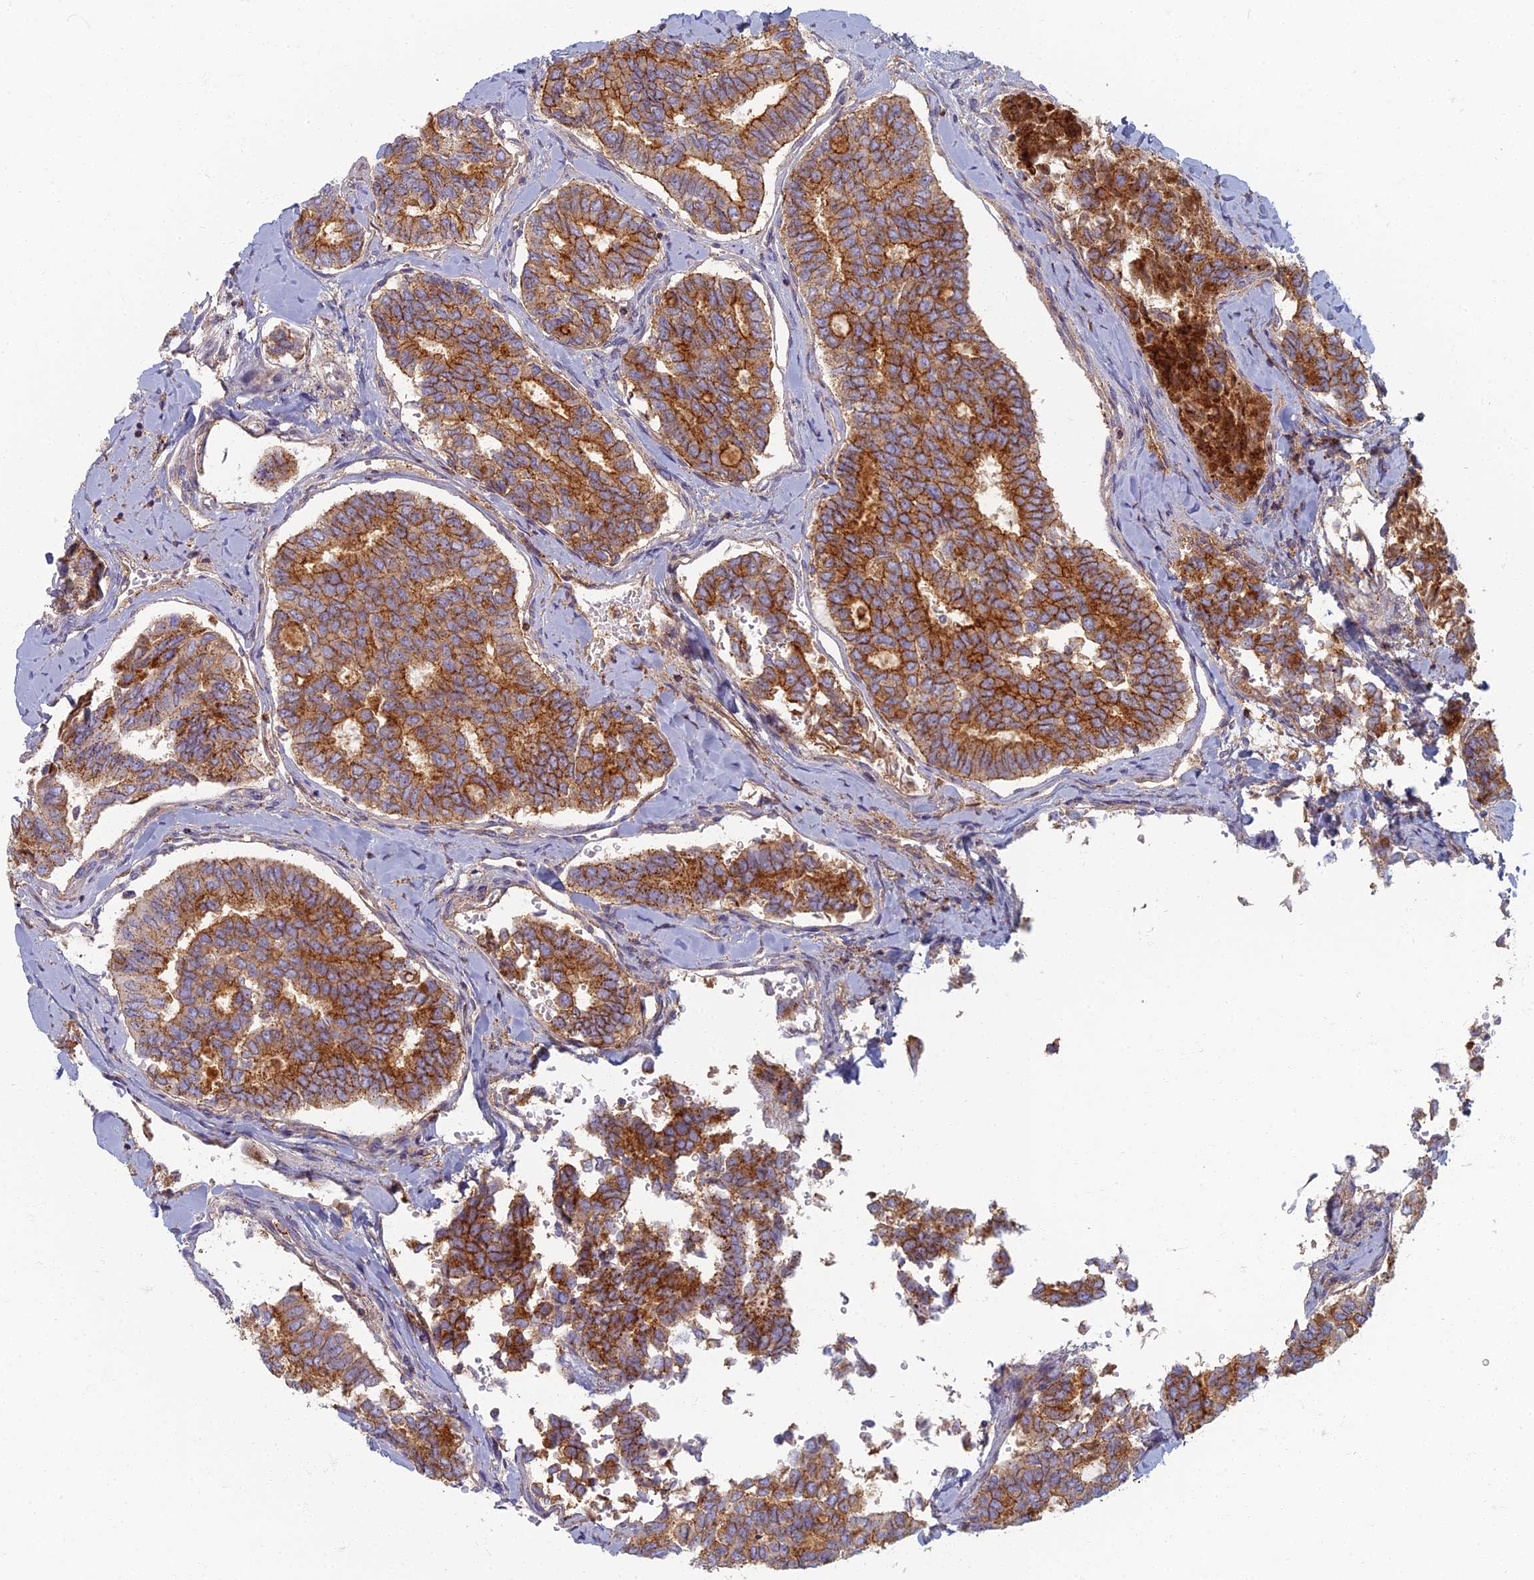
{"staining": {"intensity": "moderate", "quantity": ">75%", "location": "cytoplasmic/membranous"}, "tissue": "thyroid cancer", "cell_type": "Tumor cells", "image_type": "cancer", "snomed": [{"axis": "morphology", "description": "Papillary adenocarcinoma, NOS"}, {"axis": "topography", "description": "Thyroid gland"}], "caption": "Thyroid papillary adenocarcinoma tissue shows moderate cytoplasmic/membranous expression in approximately >75% of tumor cells, visualized by immunohistochemistry. The protein is shown in brown color, while the nuclei are stained blue.", "gene": "CHMP4B", "patient": {"sex": "female", "age": 35}}